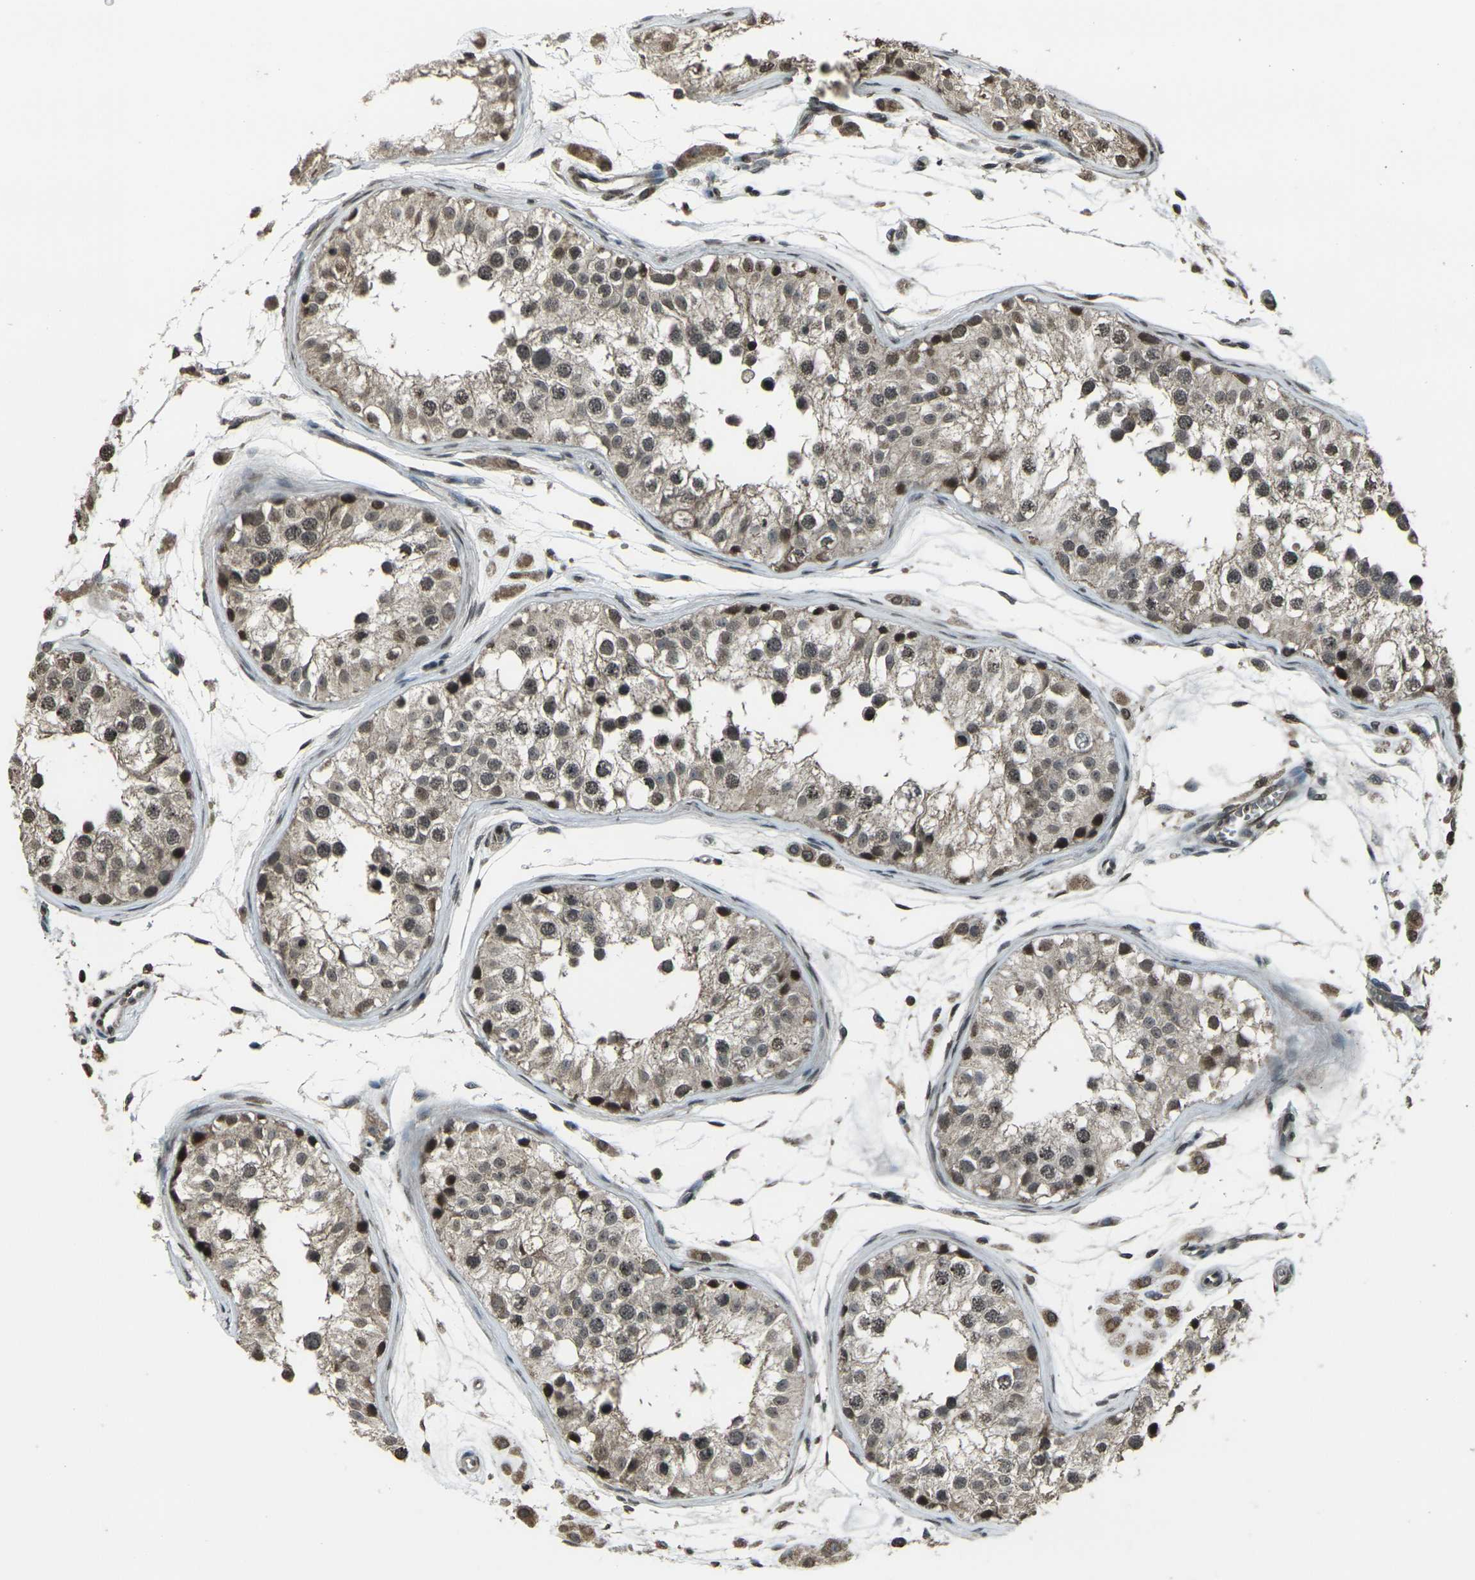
{"staining": {"intensity": "moderate", "quantity": ">75%", "location": "nuclear"}, "tissue": "testis", "cell_type": "Cells in seminiferous ducts", "image_type": "normal", "snomed": [{"axis": "morphology", "description": "Normal tissue, NOS"}, {"axis": "morphology", "description": "Adenocarcinoma, metastatic, NOS"}, {"axis": "topography", "description": "Testis"}], "caption": "Benign testis shows moderate nuclear positivity in about >75% of cells in seminiferous ducts.", "gene": "PRPF8", "patient": {"sex": "male", "age": 26}}